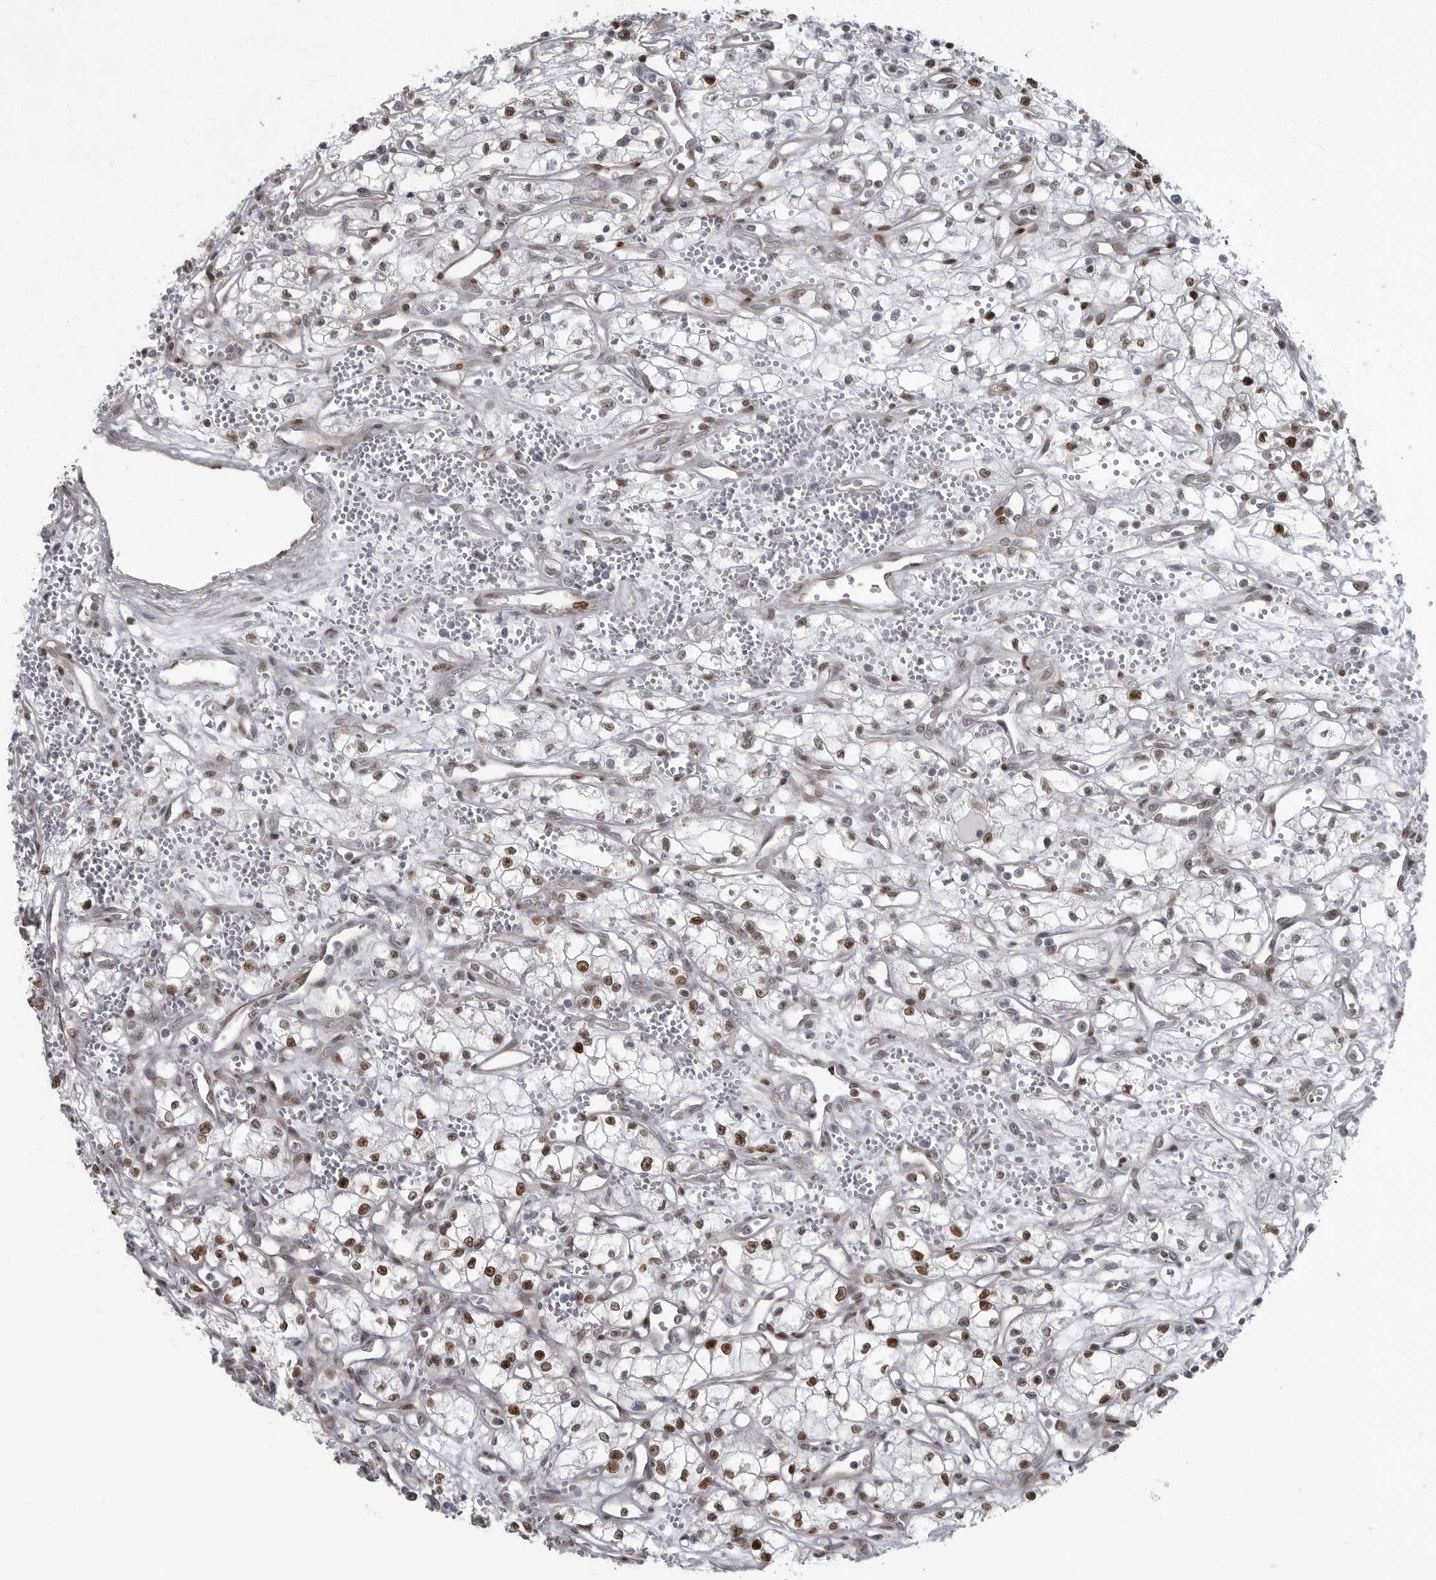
{"staining": {"intensity": "moderate", "quantity": ">75%", "location": "nuclear"}, "tissue": "renal cancer", "cell_type": "Tumor cells", "image_type": "cancer", "snomed": [{"axis": "morphology", "description": "Adenocarcinoma, NOS"}, {"axis": "topography", "description": "Kidney"}], "caption": "High-magnification brightfield microscopy of renal adenocarcinoma stained with DAB (3,3'-diaminobenzidine) (brown) and counterstained with hematoxylin (blue). tumor cells exhibit moderate nuclear staining is seen in approximately>75% of cells.", "gene": "HMGN3", "patient": {"sex": "male", "age": 59}}